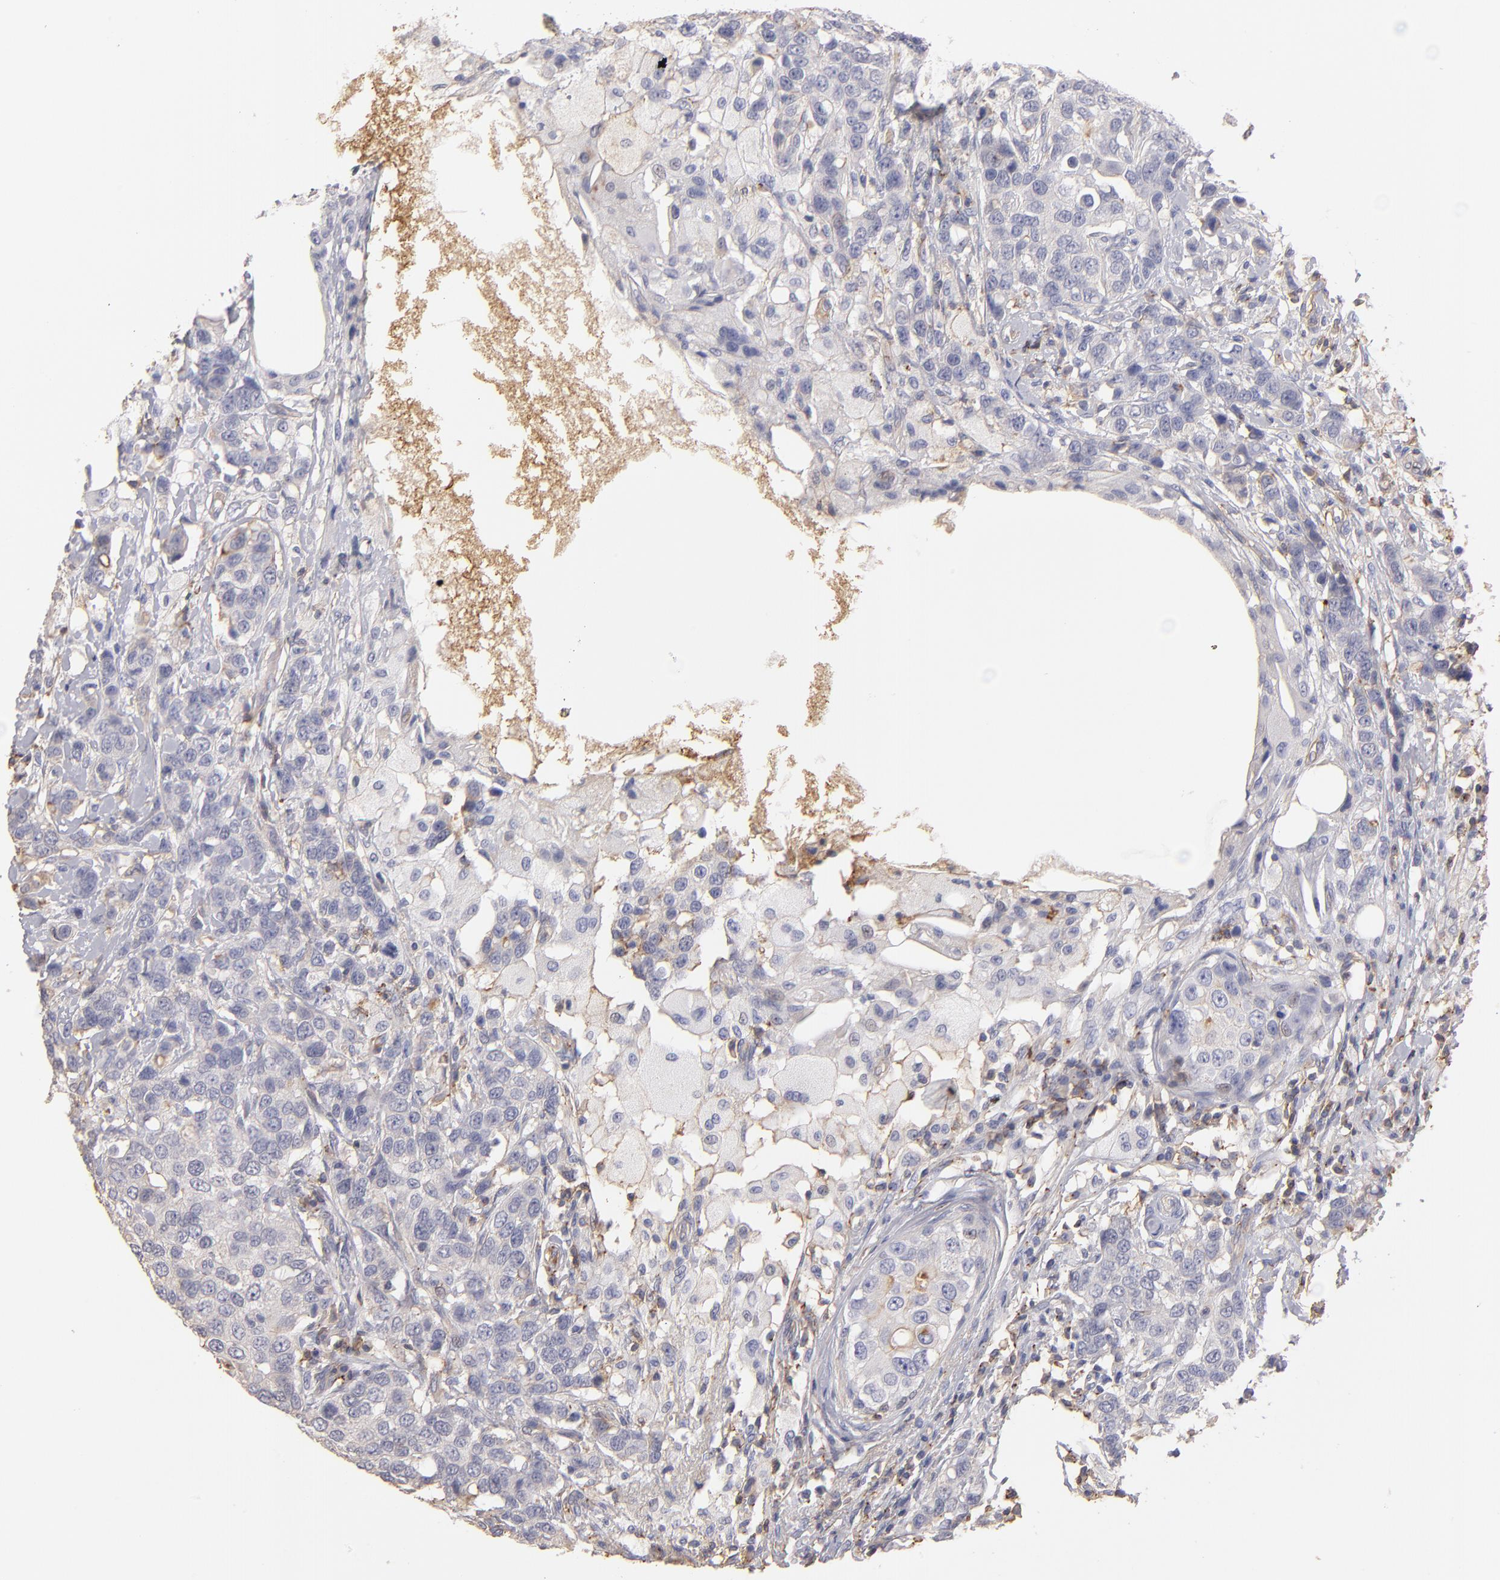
{"staining": {"intensity": "negative", "quantity": "none", "location": "none"}, "tissue": "breast cancer", "cell_type": "Tumor cells", "image_type": "cancer", "snomed": [{"axis": "morphology", "description": "Duct carcinoma"}, {"axis": "topography", "description": "Breast"}], "caption": "Immunohistochemistry image of neoplastic tissue: breast invasive ductal carcinoma stained with DAB displays no significant protein expression in tumor cells.", "gene": "ABCB1", "patient": {"sex": "female", "age": 27}}